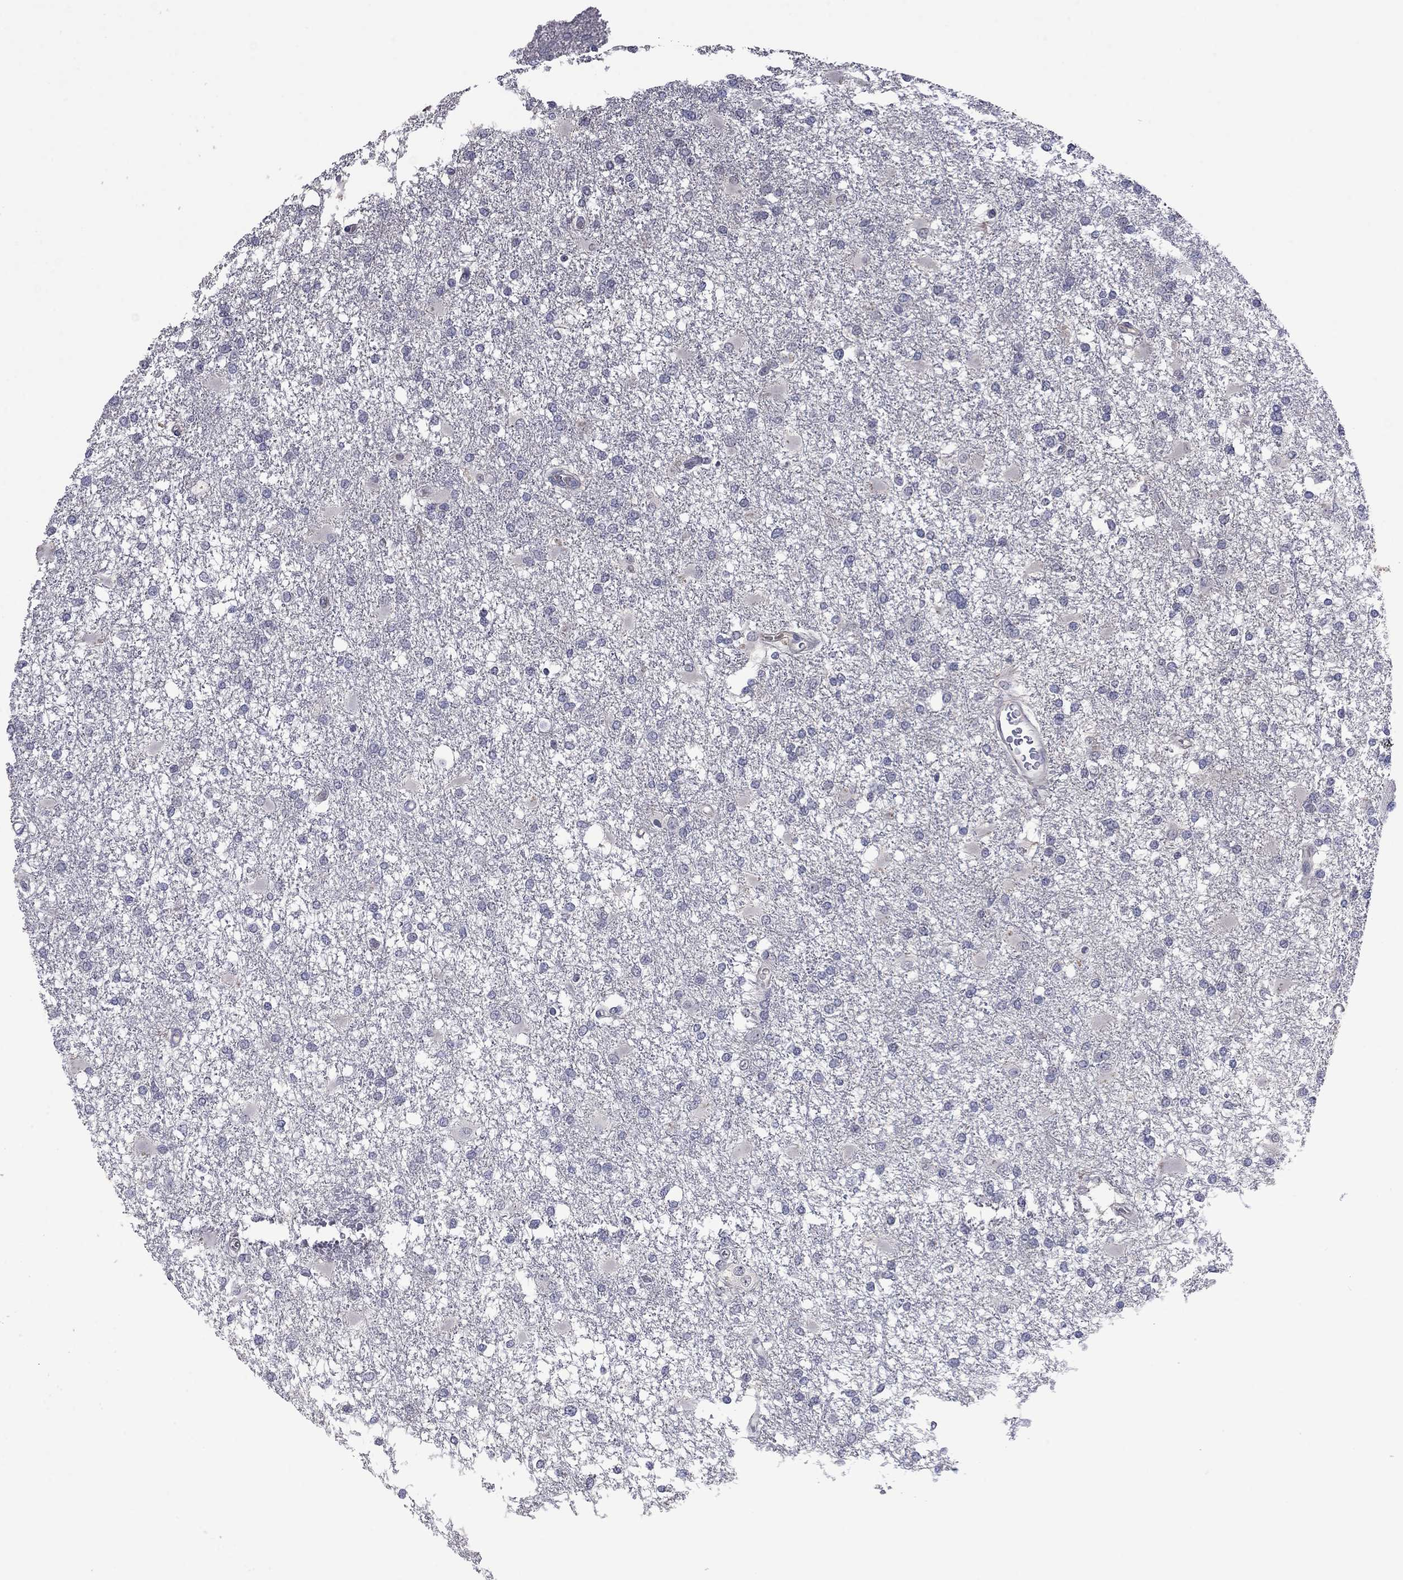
{"staining": {"intensity": "negative", "quantity": "none", "location": "none"}, "tissue": "glioma", "cell_type": "Tumor cells", "image_type": "cancer", "snomed": [{"axis": "morphology", "description": "Glioma, malignant, High grade"}, {"axis": "topography", "description": "Cerebral cortex"}], "caption": "This is an immunohistochemistry photomicrograph of human malignant glioma (high-grade). There is no positivity in tumor cells.", "gene": "IP6K3", "patient": {"sex": "male", "age": 79}}